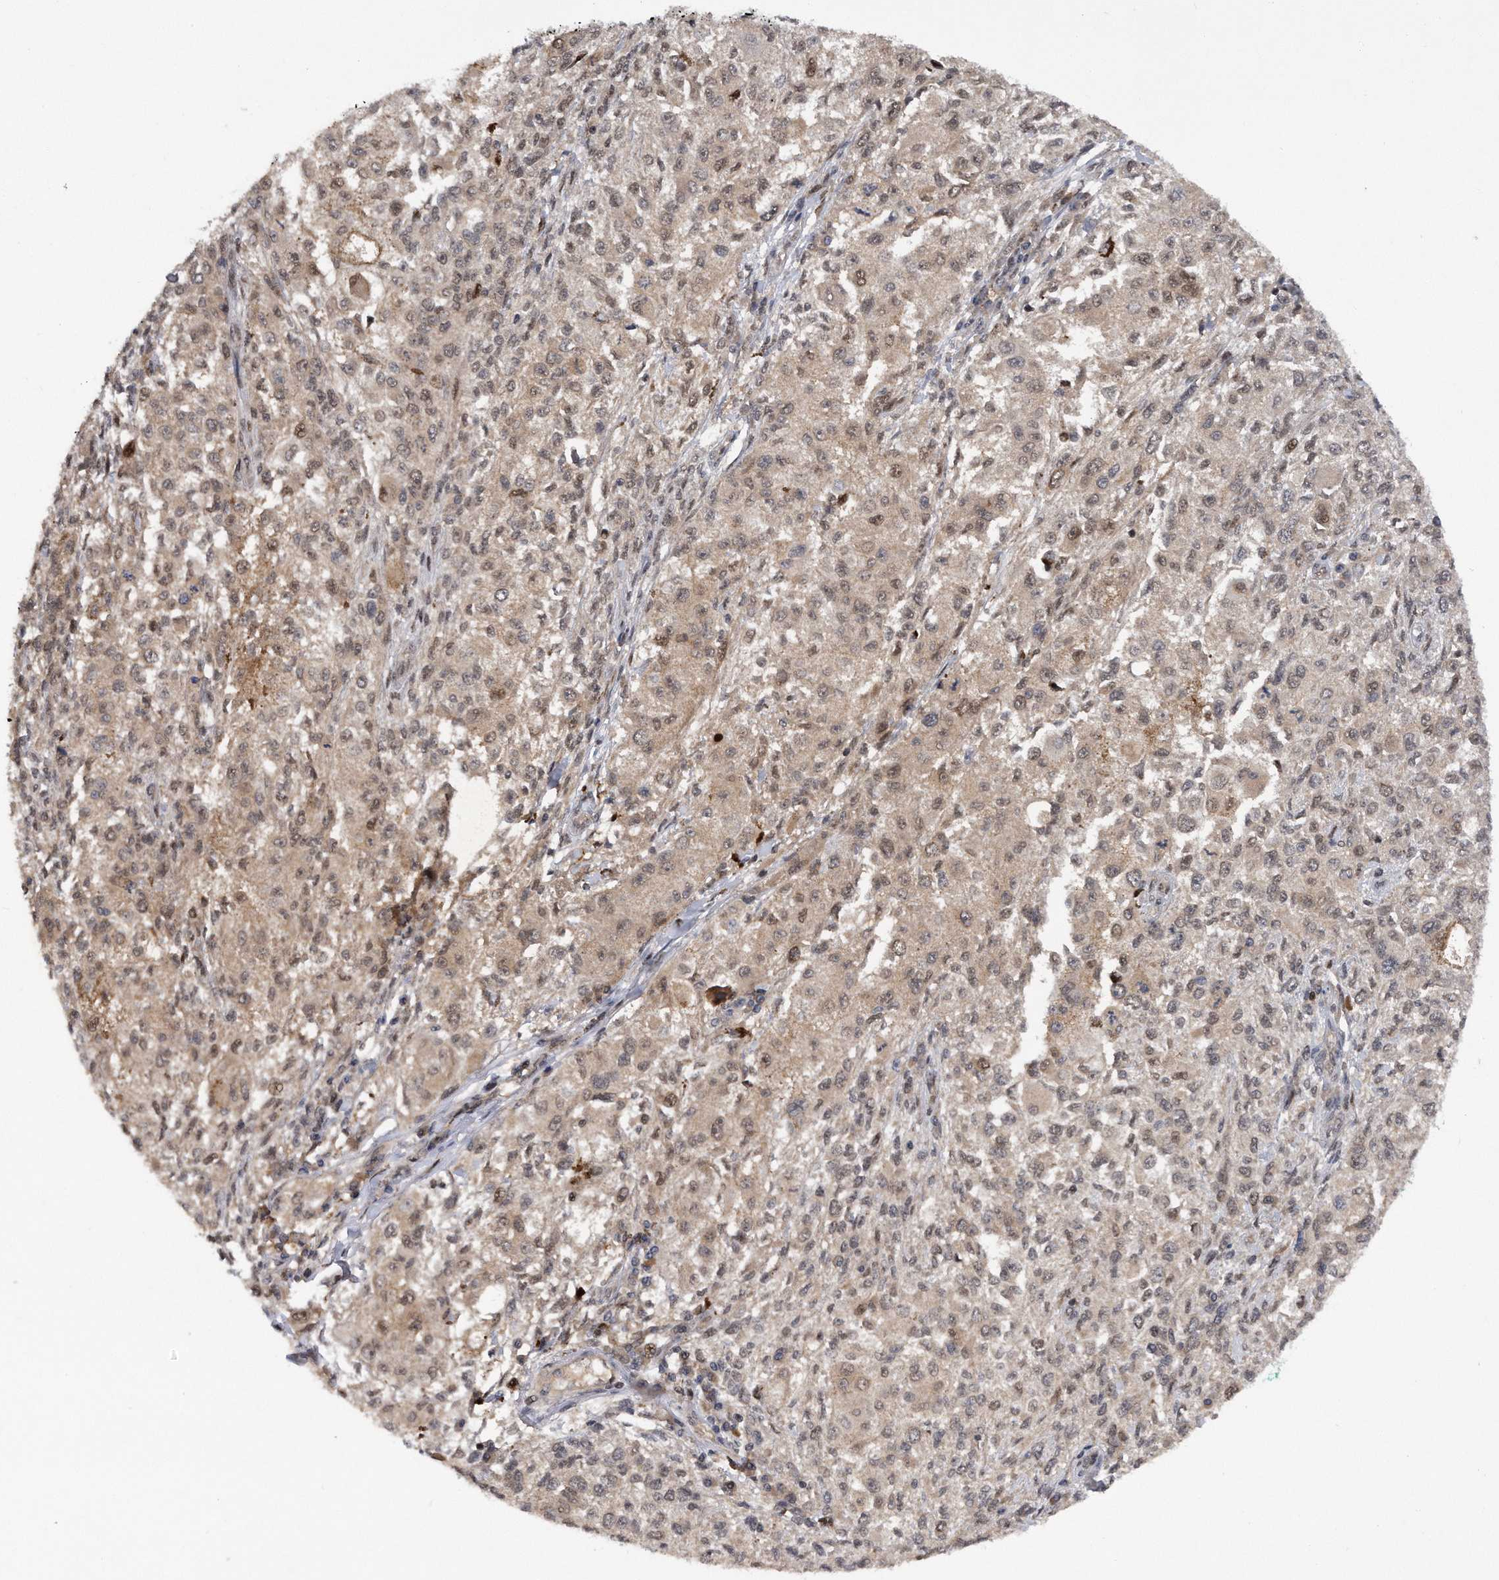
{"staining": {"intensity": "weak", "quantity": ">75%", "location": "cytoplasmic/membranous,nuclear"}, "tissue": "melanoma", "cell_type": "Tumor cells", "image_type": "cancer", "snomed": [{"axis": "morphology", "description": "Necrosis, NOS"}, {"axis": "morphology", "description": "Malignant melanoma, NOS"}, {"axis": "topography", "description": "Skin"}], "caption": "Melanoma stained with IHC shows weak cytoplasmic/membranous and nuclear staining in about >75% of tumor cells.", "gene": "RWDD2A", "patient": {"sex": "female", "age": 87}}